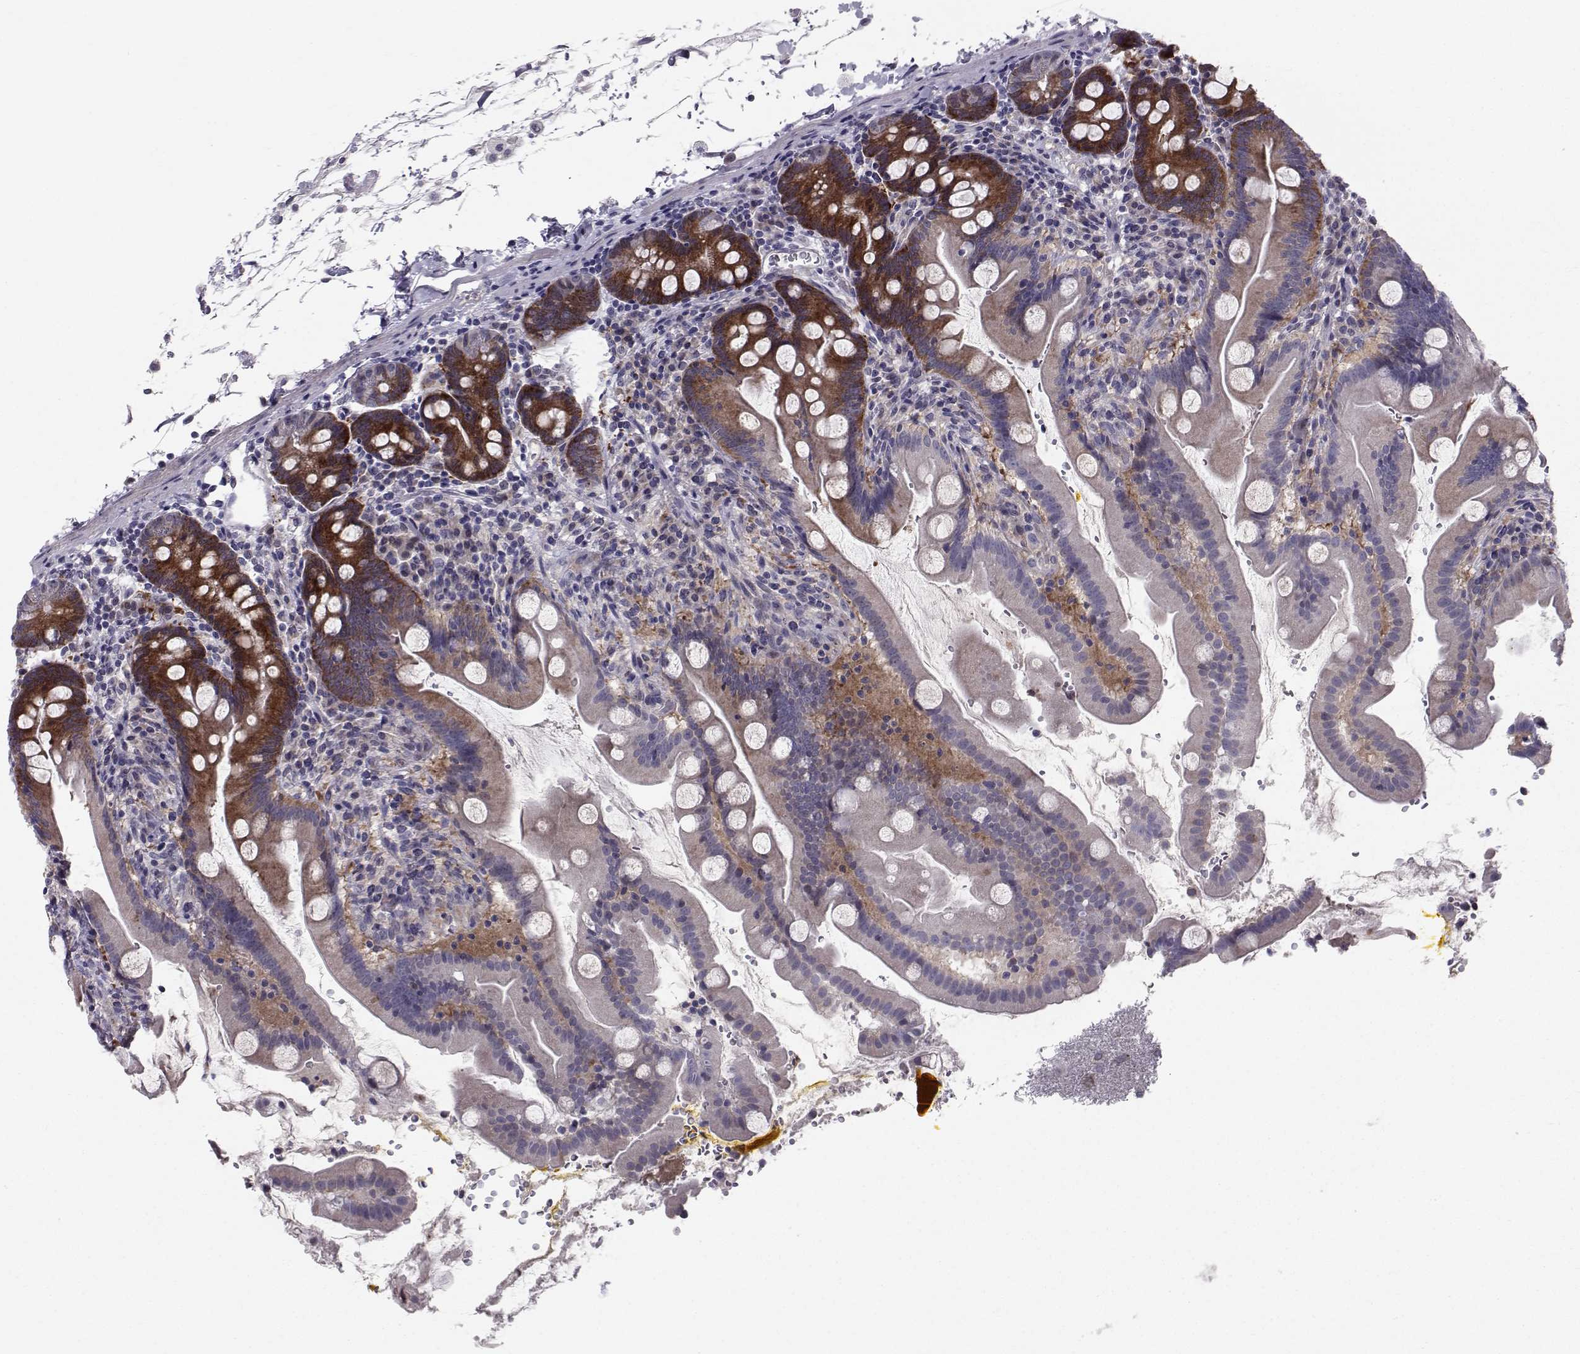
{"staining": {"intensity": "strong", "quantity": "25%-75%", "location": "cytoplasmic/membranous"}, "tissue": "small intestine", "cell_type": "Glandular cells", "image_type": "normal", "snomed": [{"axis": "morphology", "description": "Normal tissue, NOS"}, {"axis": "topography", "description": "Small intestine"}], "caption": "Immunohistochemistry staining of normal small intestine, which shows high levels of strong cytoplasmic/membranous staining in approximately 25%-75% of glandular cells indicating strong cytoplasmic/membranous protein expression. The staining was performed using DAB (3,3'-diaminobenzidine) (brown) for protein detection and nuclei were counterstained in hematoxylin (blue).", "gene": "HSP90AB1", "patient": {"sex": "female", "age": 44}}